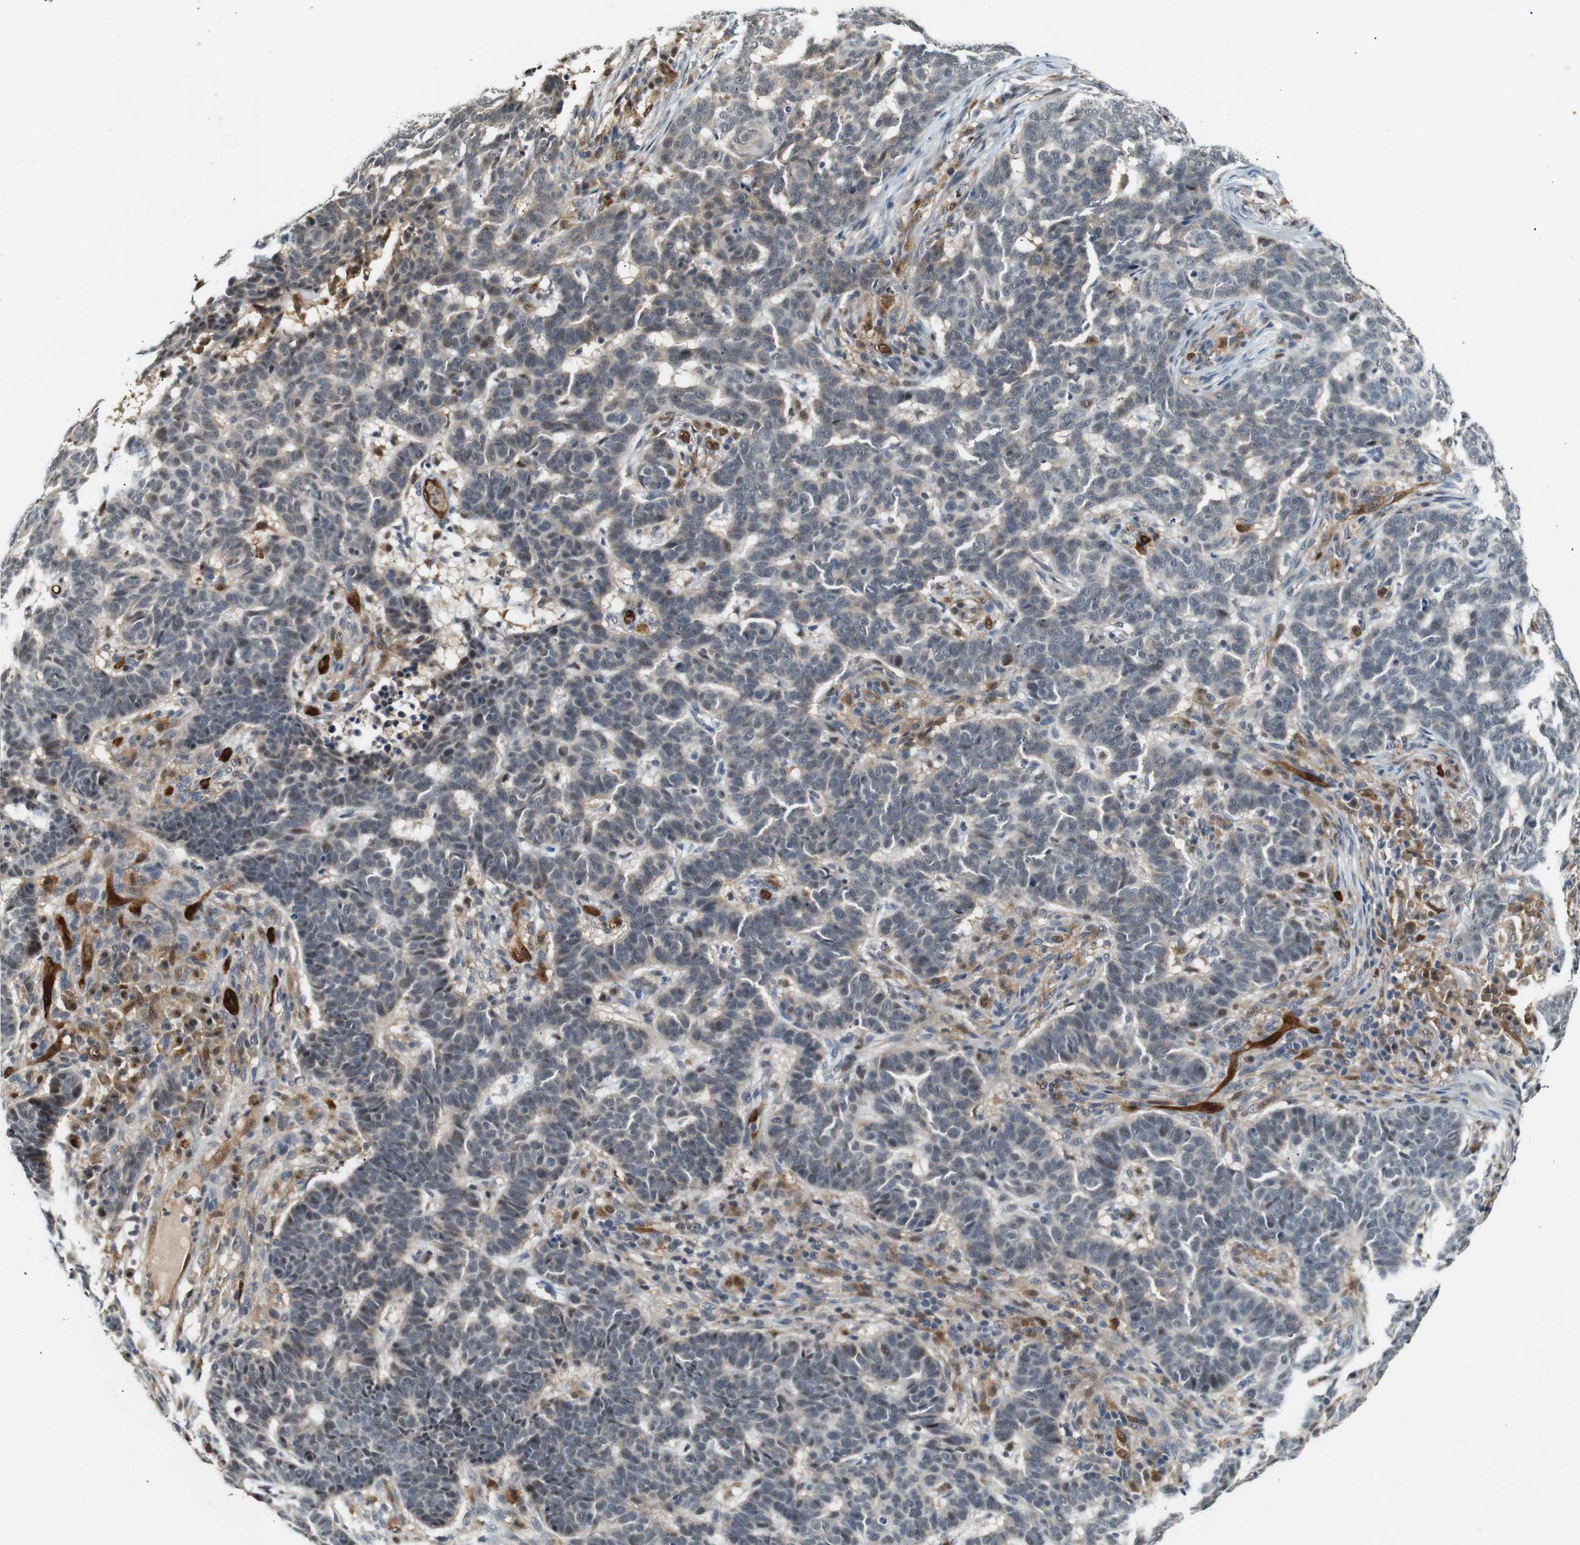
{"staining": {"intensity": "weak", "quantity": "25%-75%", "location": "cytoplasmic/membranous,nuclear"}, "tissue": "skin cancer", "cell_type": "Tumor cells", "image_type": "cancer", "snomed": [{"axis": "morphology", "description": "Basal cell carcinoma"}, {"axis": "topography", "description": "Skin"}], "caption": "DAB immunohistochemical staining of skin basal cell carcinoma shows weak cytoplasmic/membranous and nuclear protein staining in about 25%-75% of tumor cells. The staining is performed using DAB brown chromogen to label protein expression. The nuclei are counter-stained blue using hematoxylin.", "gene": "LXN", "patient": {"sex": "male", "age": 85}}